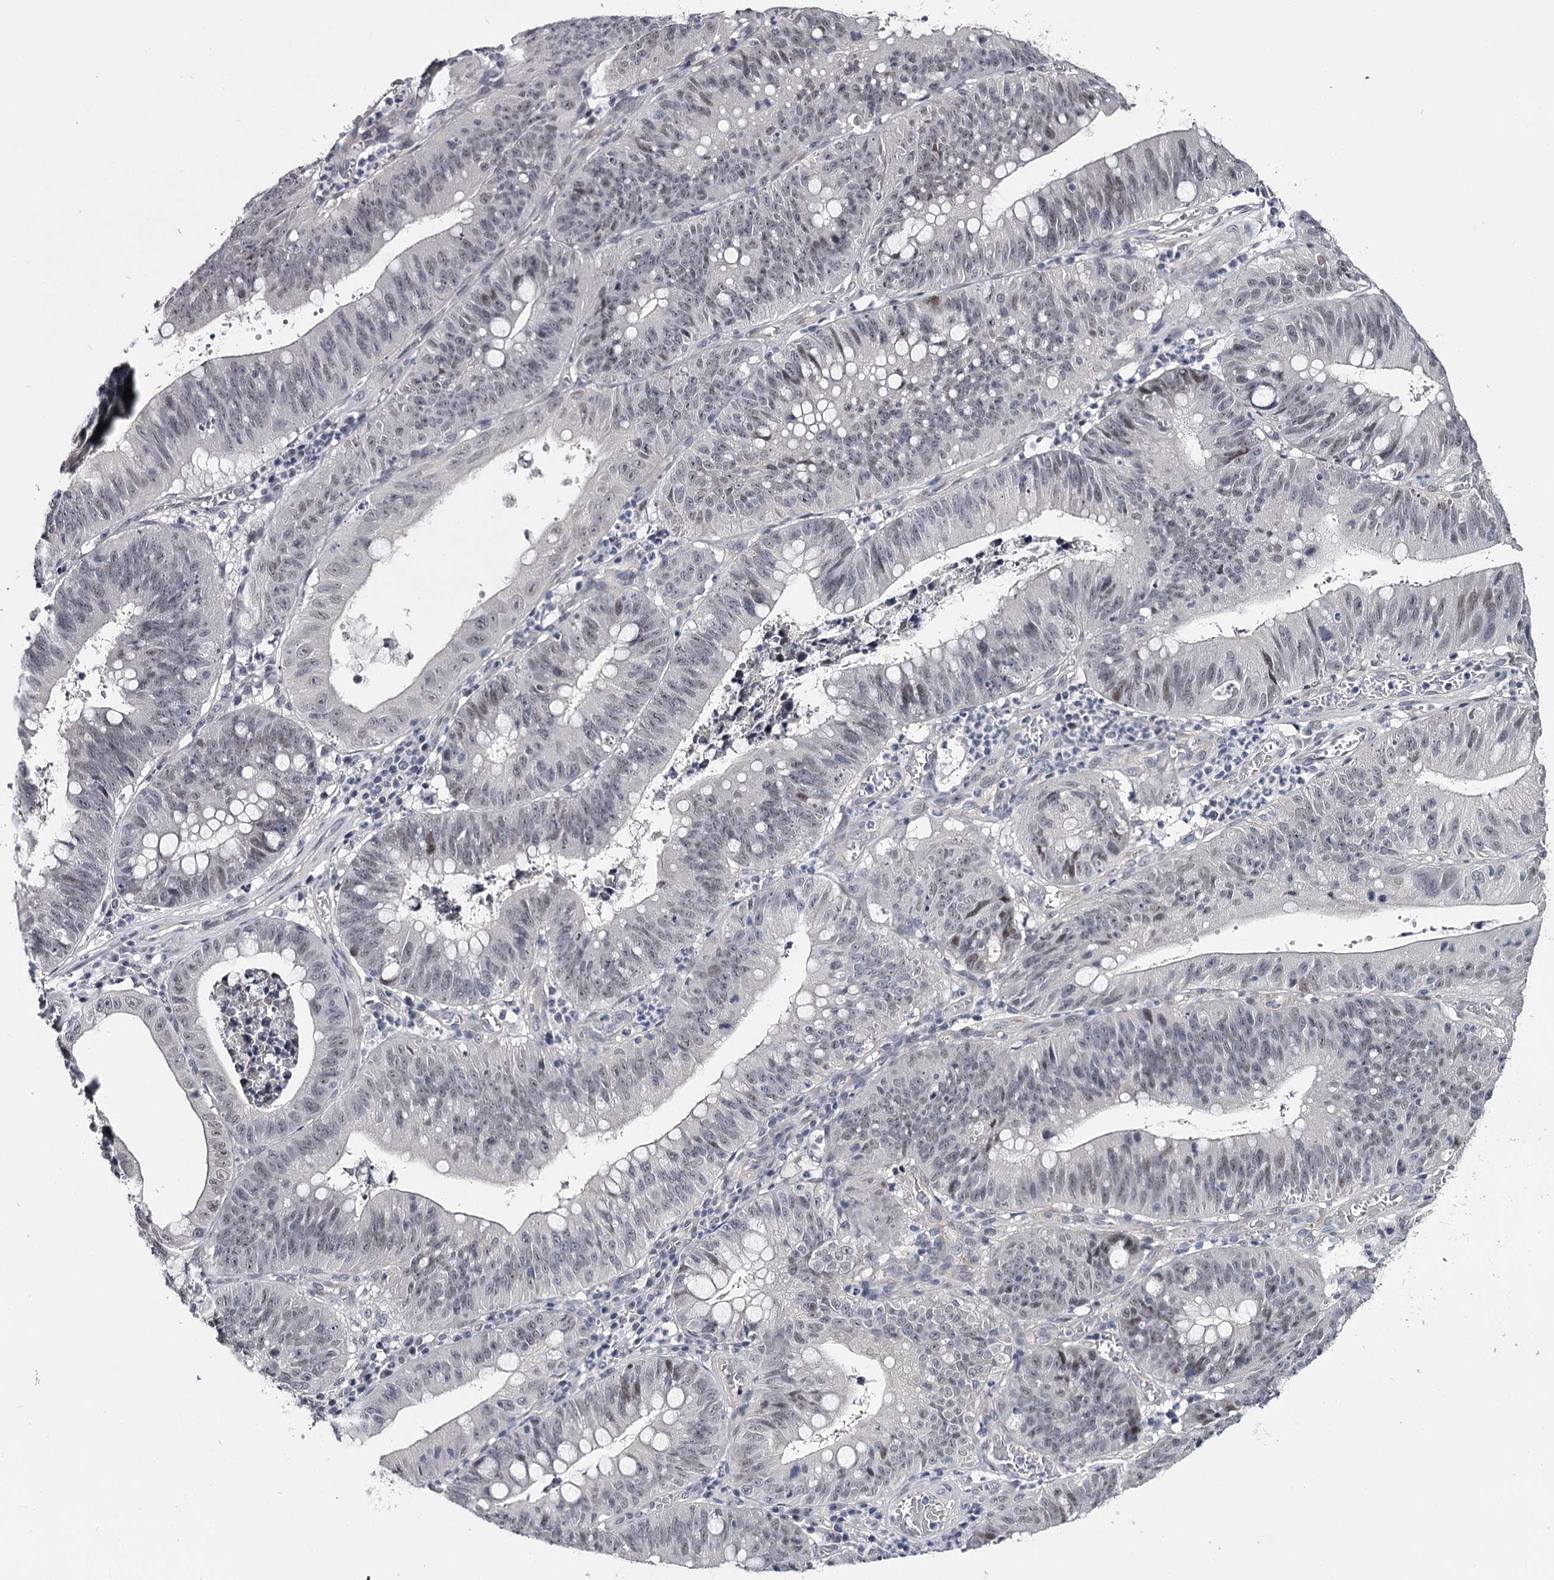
{"staining": {"intensity": "negative", "quantity": "none", "location": "none"}, "tissue": "stomach cancer", "cell_type": "Tumor cells", "image_type": "cancer", "snomed": [{"axis": "morphology", "description": "Adenocarcinoma, NOS"}, {"axis": "topography", "description": "Stomach"}], "caption": "IHC of human stomach adenocarcinoma exhibits no positivity in tumor cells.", "gene": "OVOL2", "patient": {"sex": "male", "age": 59}}